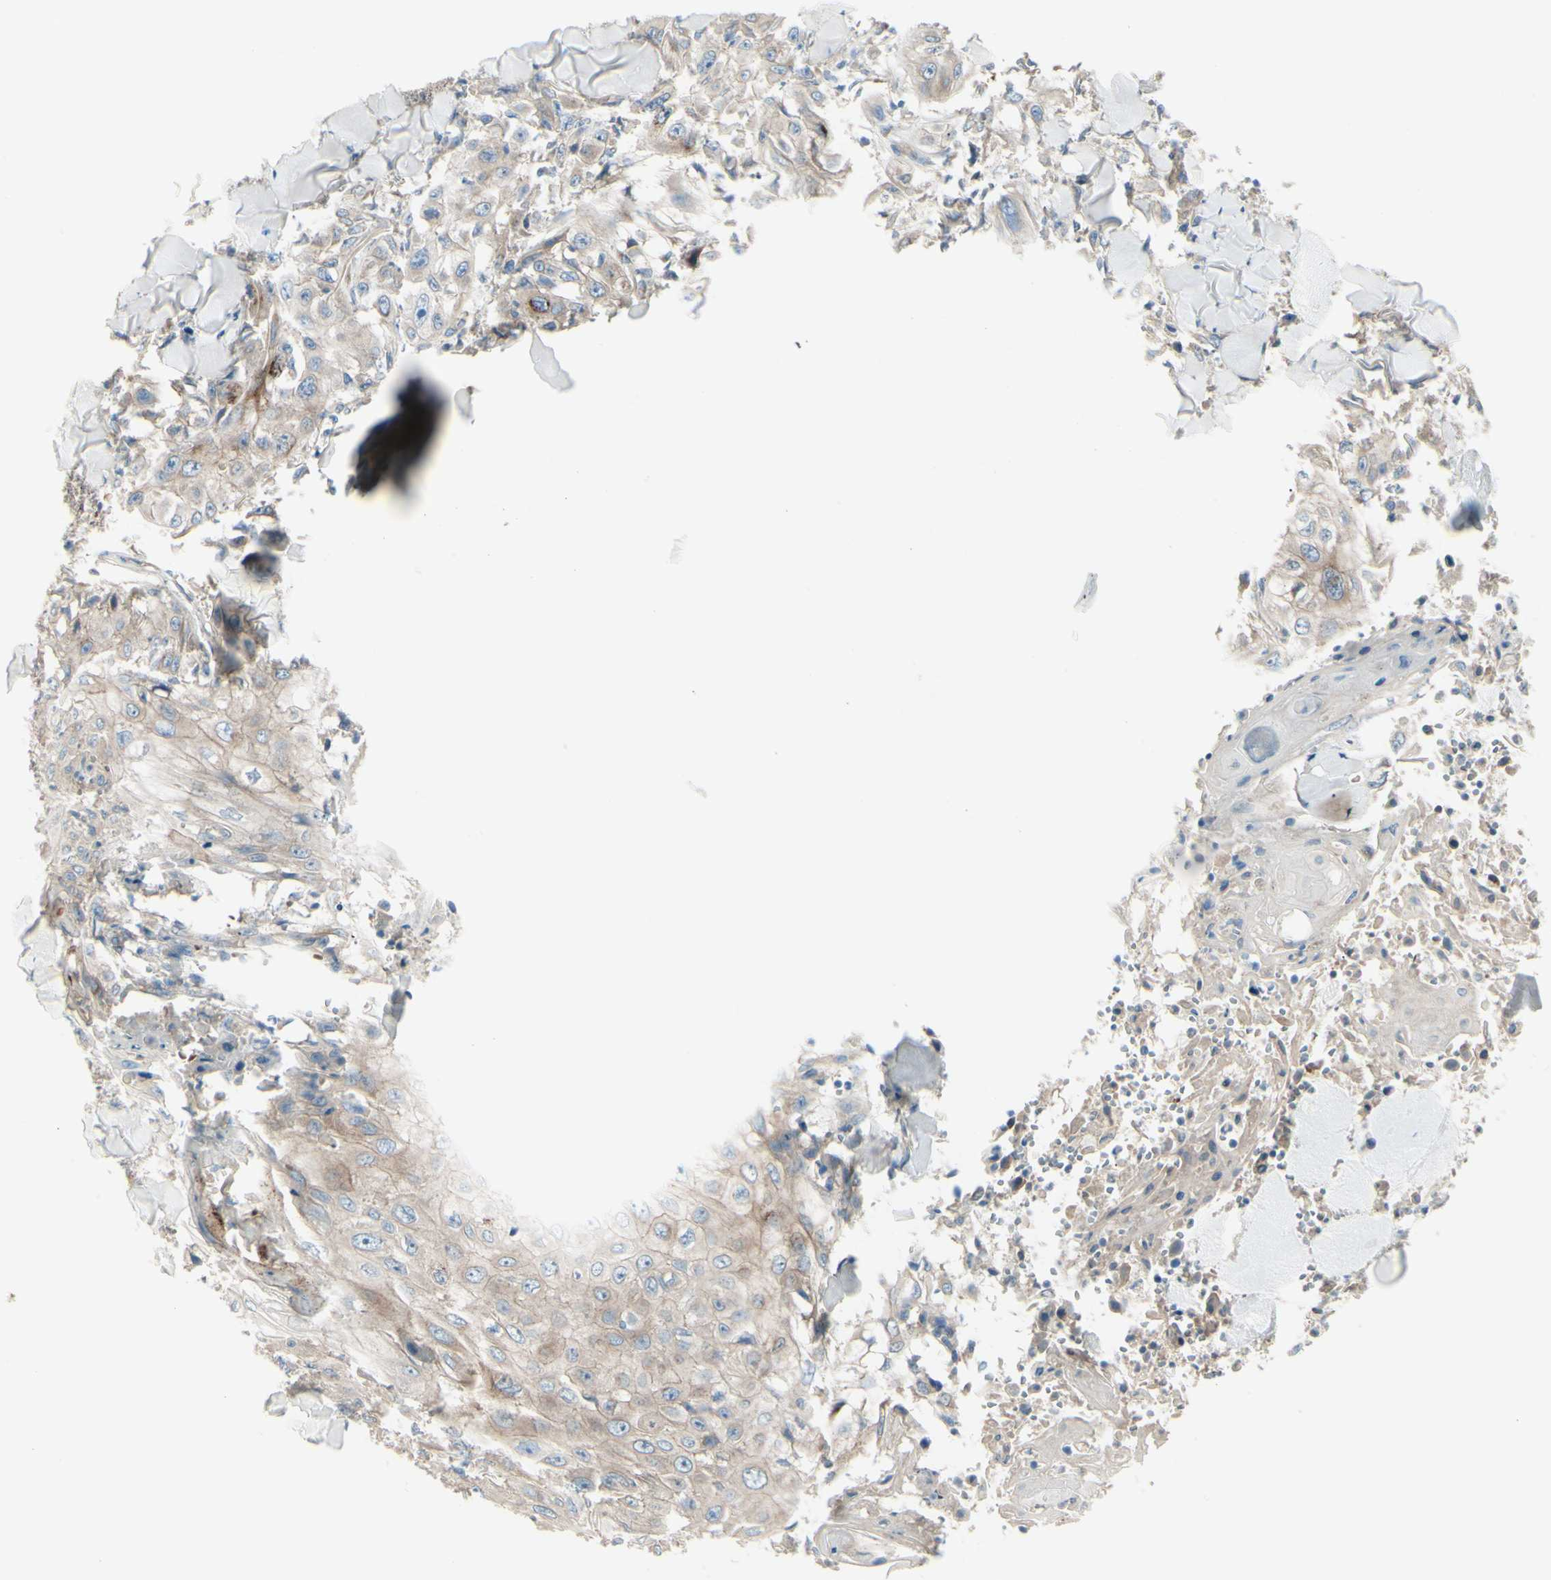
{"staining": {"intensity": "weak", "quantity": ">75%", "location": "cytoplasmic/membranous"}, "tissue": "skin cancer", "cell_type": "Tumor cells", "image_type": "cancer", "snomed": [{"axis": "morphology", "description": "Squamous cell carcinoma, NOS"}, {"axis": "topography", "description": "Skin"}], "caption": "Skin cancer stained with a protein marker displays weak staining in tumor cells.", "gene": "PCDHGA2", "patient": {"sex": "male", "age": 86}}